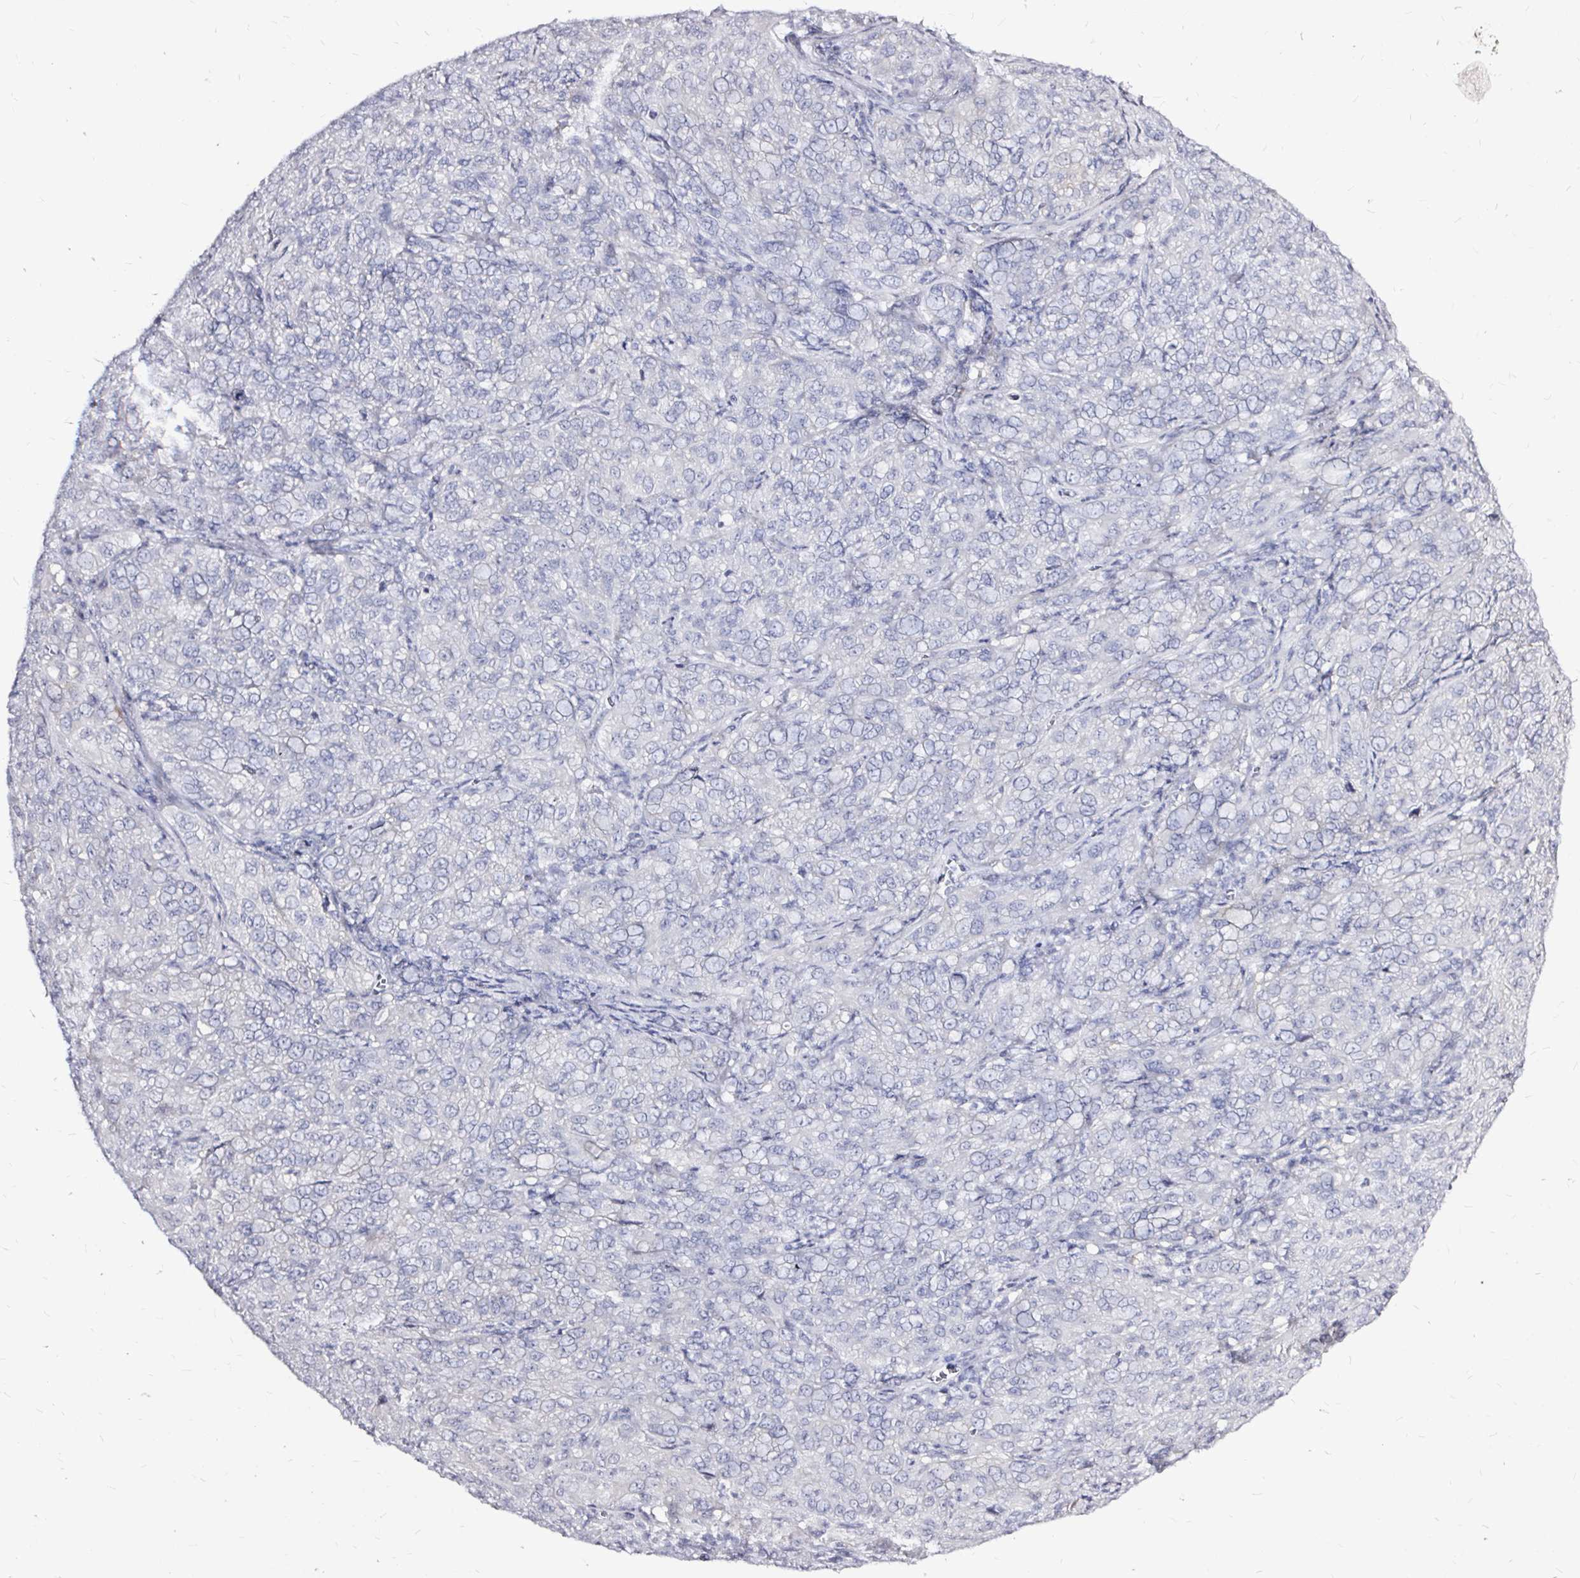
{"staining": {"intensity": "negative", "quantity": "none", "location": "none"}, "tissue": "cervical cancer", "cell_type": "Tumor cells", "image_type": "cancer", "snomed": [{"axis": "morphology", "description": "Normal tissue, NOS"}, {"axis": "morphology", "description": "Squamous cell carcinoma, NOS"}, {"axis": "topography", "description": "Cervix"}], "caption": "Tumor cells show no significant positivity in cervical cancer.", "gene": "LUZP4", "patient": {"sex": "female", "age": 51}}